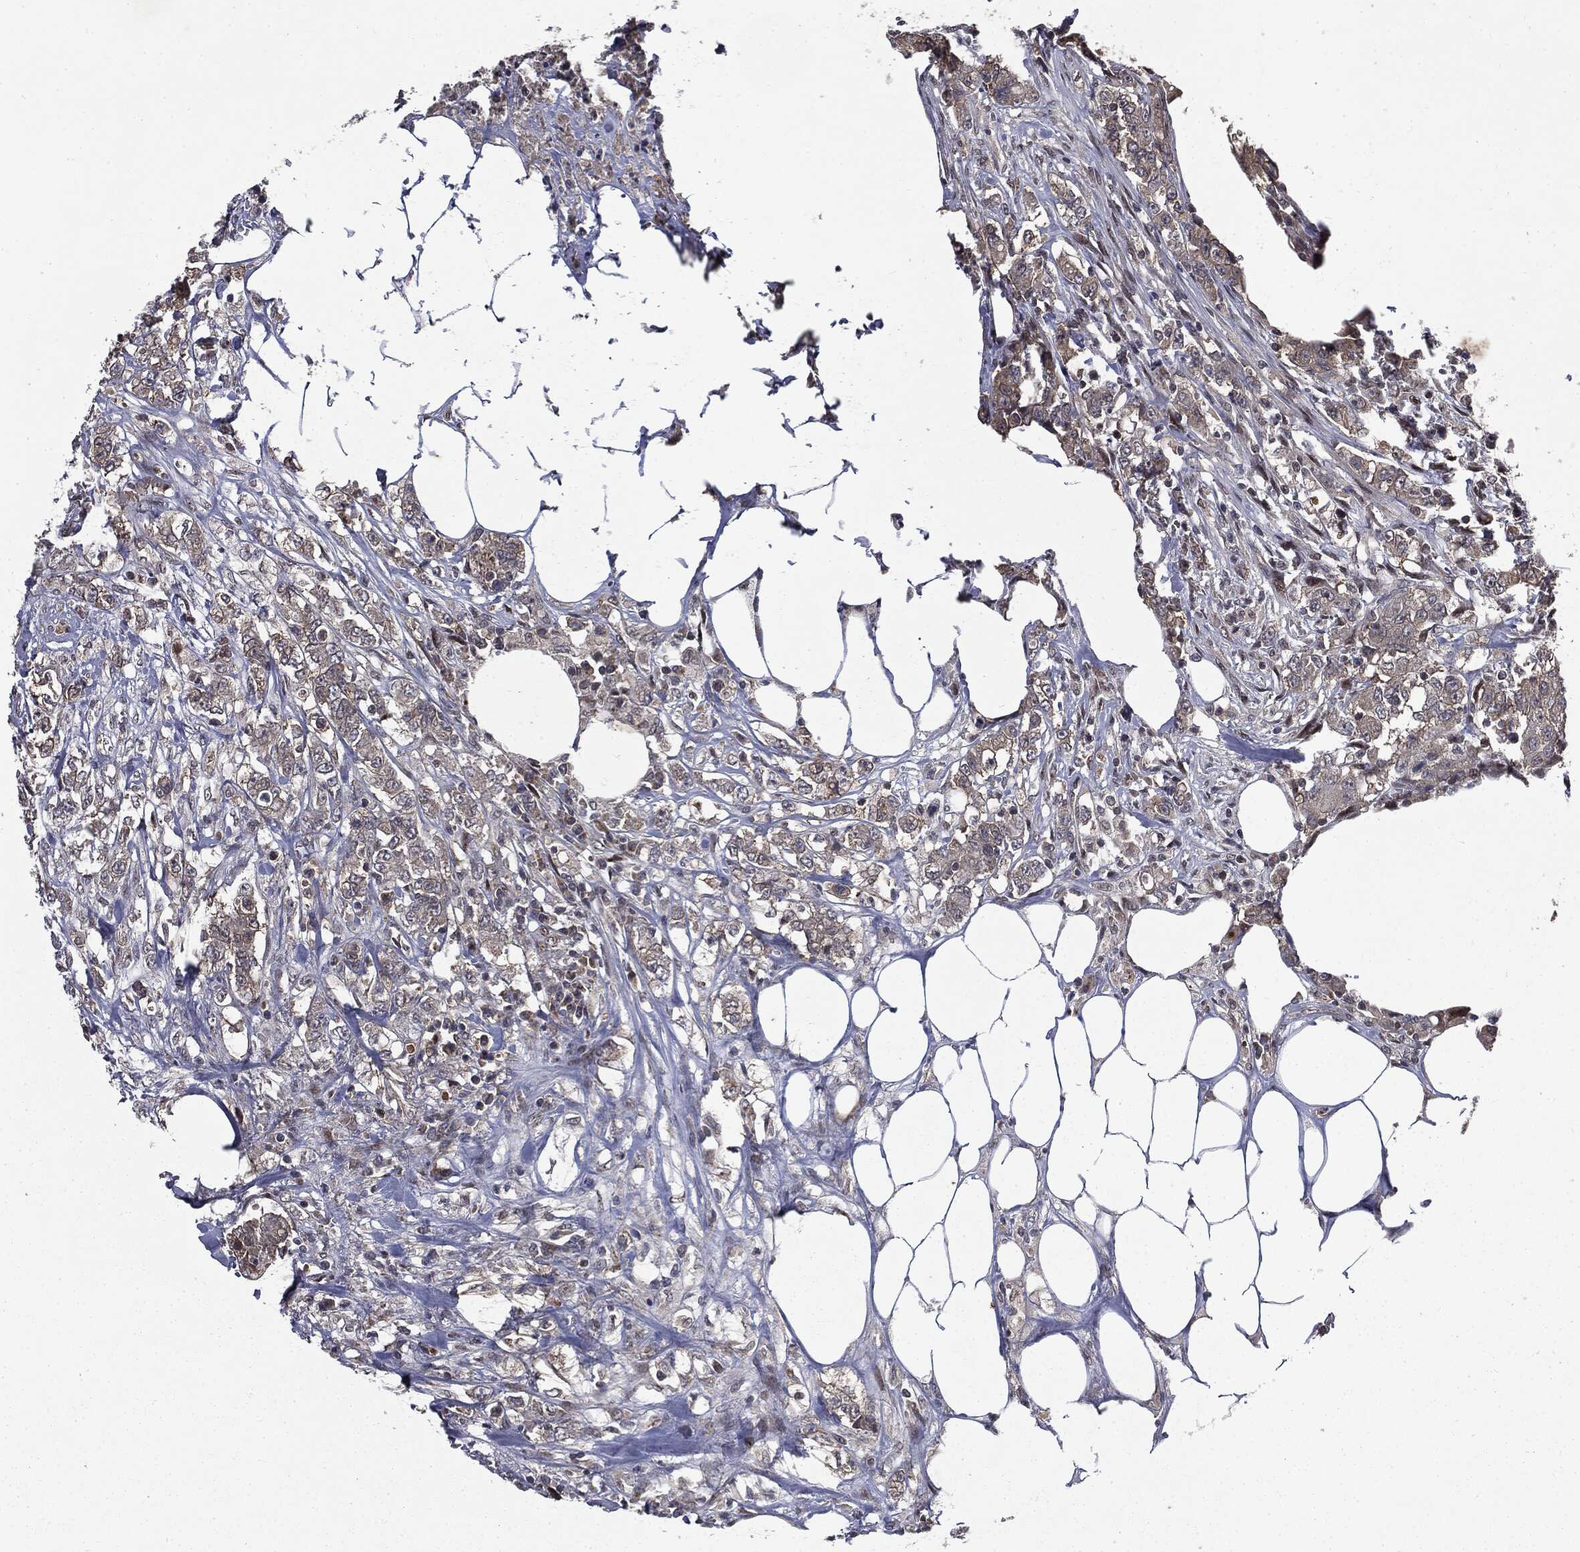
{"staining": {"intensity": "strong", "quantity": "25%-75%", "location": "cytoplasmic/membranous"}, "tissue": "colorectal cancer", "cell_type": "Tumor cells", "image_type": "cancer", "snomed": [{"axis": "morphology", "description": "Adenocarcinoma, NOS"}, {"axis": "topography", "description": "Colon"}], "caption": "IHC (DAB (3,3'-diaminobenzidine)) staining of adenocarcinoma (colorectal) displays strong cytoplasmic/membranous protein expression in approximately 25%-75% of tumor cells.", "gene": "PLPPR2", "patient": {"sex": "female", "age": 48}}